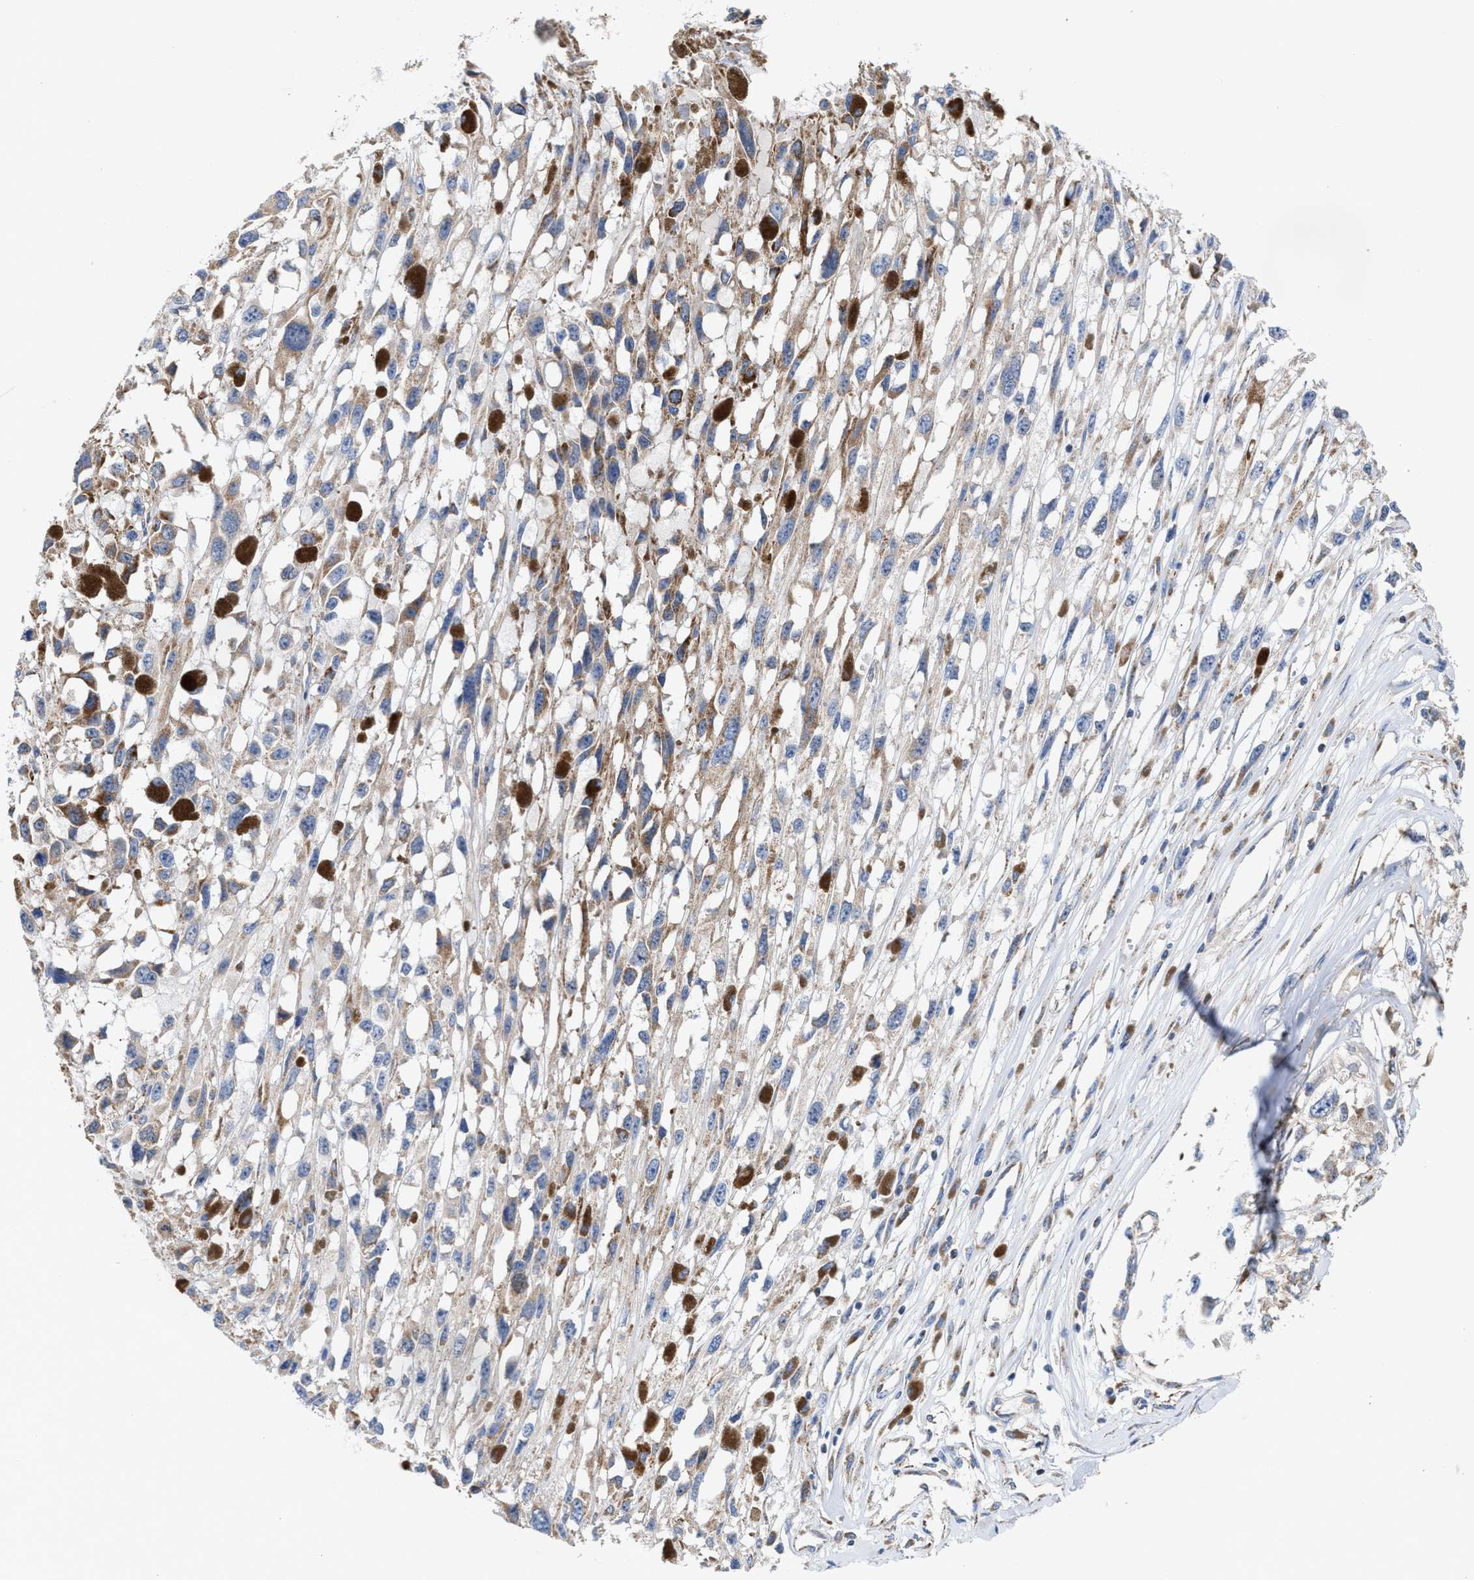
{"staining": {"intensity": "weak", "quantity": "25%-75%", "location": "cytoplasmic/membranous"}, "tissue": "melanoma", "cell_type": "Tumor cells", "image_type": "cancer", "snomed": [{"axis": "morphology", "description": "Malignant melanoma, Metastatic site"}, {"axis": "topography", "description": "Lymph node"}], "caption": "This is a photomicrograph of immunohistochemistry staining of melanoma, which shows weak expression in the cytoplasmic/membranous of tumor cells.", "gene": "MECR", "patient": {"sex": "male", "age": 59}}